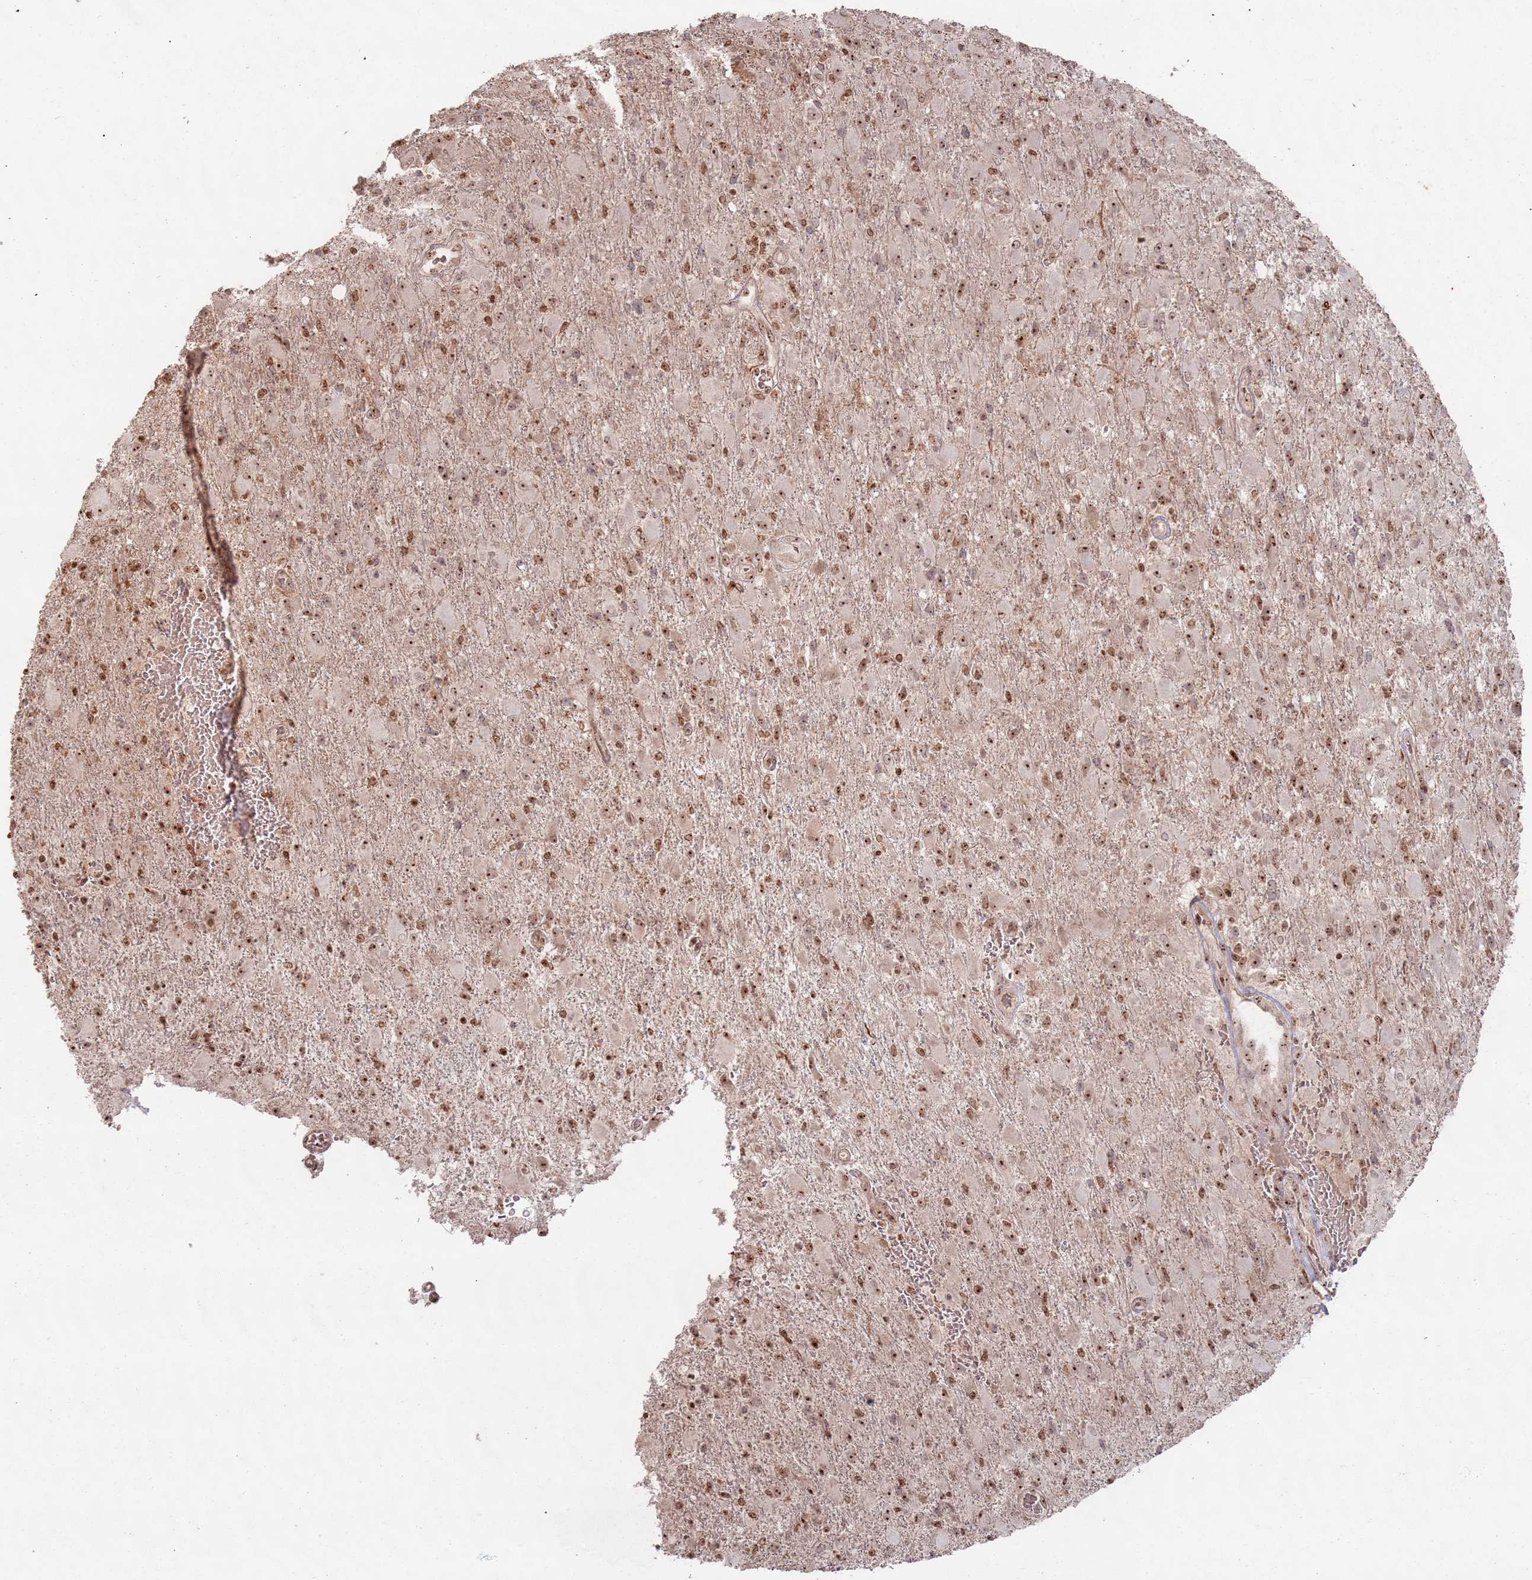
{"staining": {"intensity": "strong", "quantity": ">75%", "location": "nuclear"}, "tissue": "glioma", "cell_type": "Tumor cells", "image_type": "cancer", "snomed": [{"axis": "morphology", "description": "Glioma, malignant, Low grade"}, {"axis": "topography", "description": "Brain"}], "caption": "The histopathology image displays a brown stain indicating the presence of a protein in the nuclear of tumor cells in malignant glioma (low-grade).", "gene": "UTP11", "patient": {"sex": "male", "age": 65}}